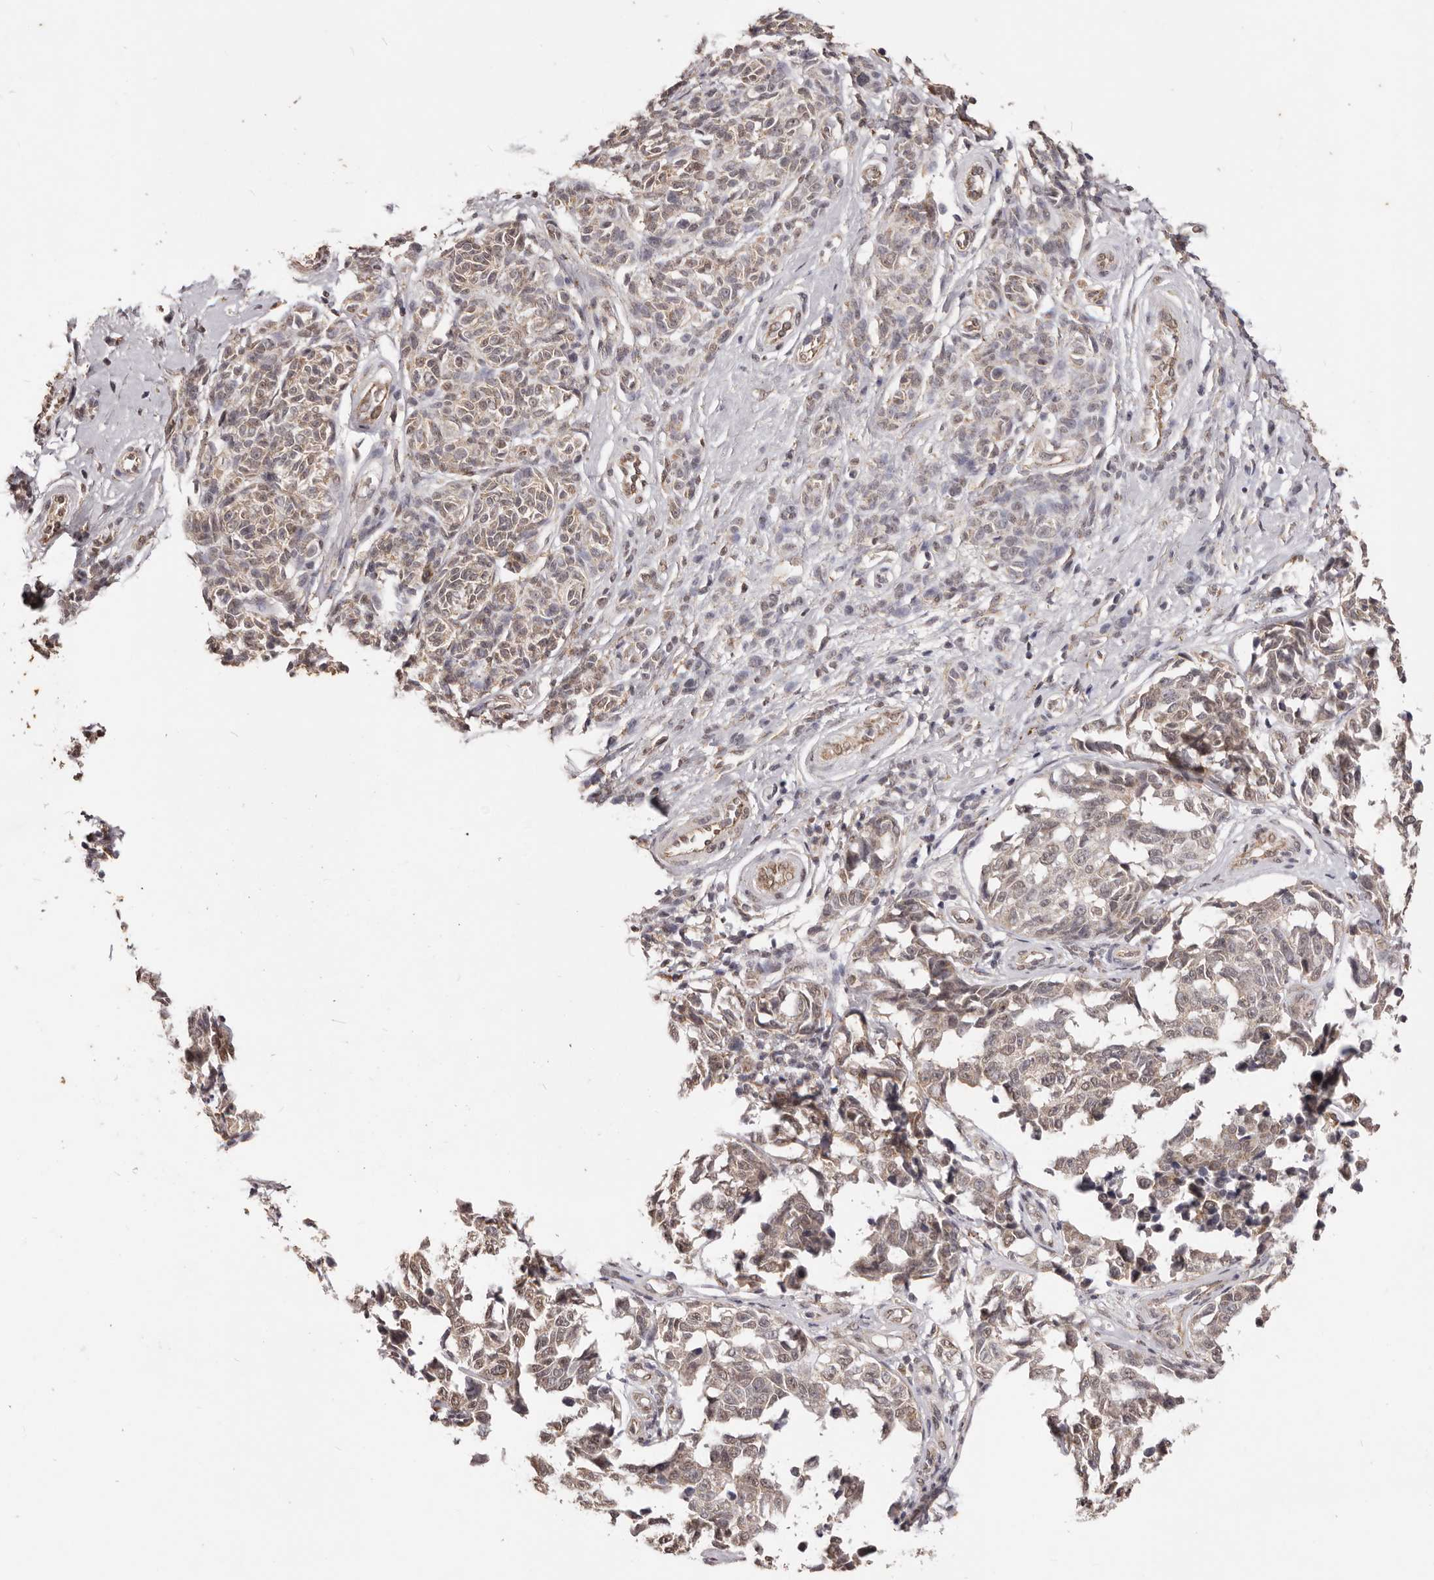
{"staining": {"intensity": "weak", "quantity": "25%-75%", "location": "nuclear"}, "tissue": "melanoma", "cell_type": "Tumor cells", "image_type": "cancer", "snomed": [{"axis": "morphology", "description": "Malignant melanoma, NOS"}, {"axis": "topography", "description": "Skin"}], "caption": "The micrograph displays immunohistochemical staining of melanoma. There is weak nuclear positivity is present in approximately 25%-75% of tumor cells. Immunohistochemistry stains the protein of interest in brown and the nuclei are stained blue.", "gene": "RPS6KA5", "patient": {"sex": "female", "age": 64}}